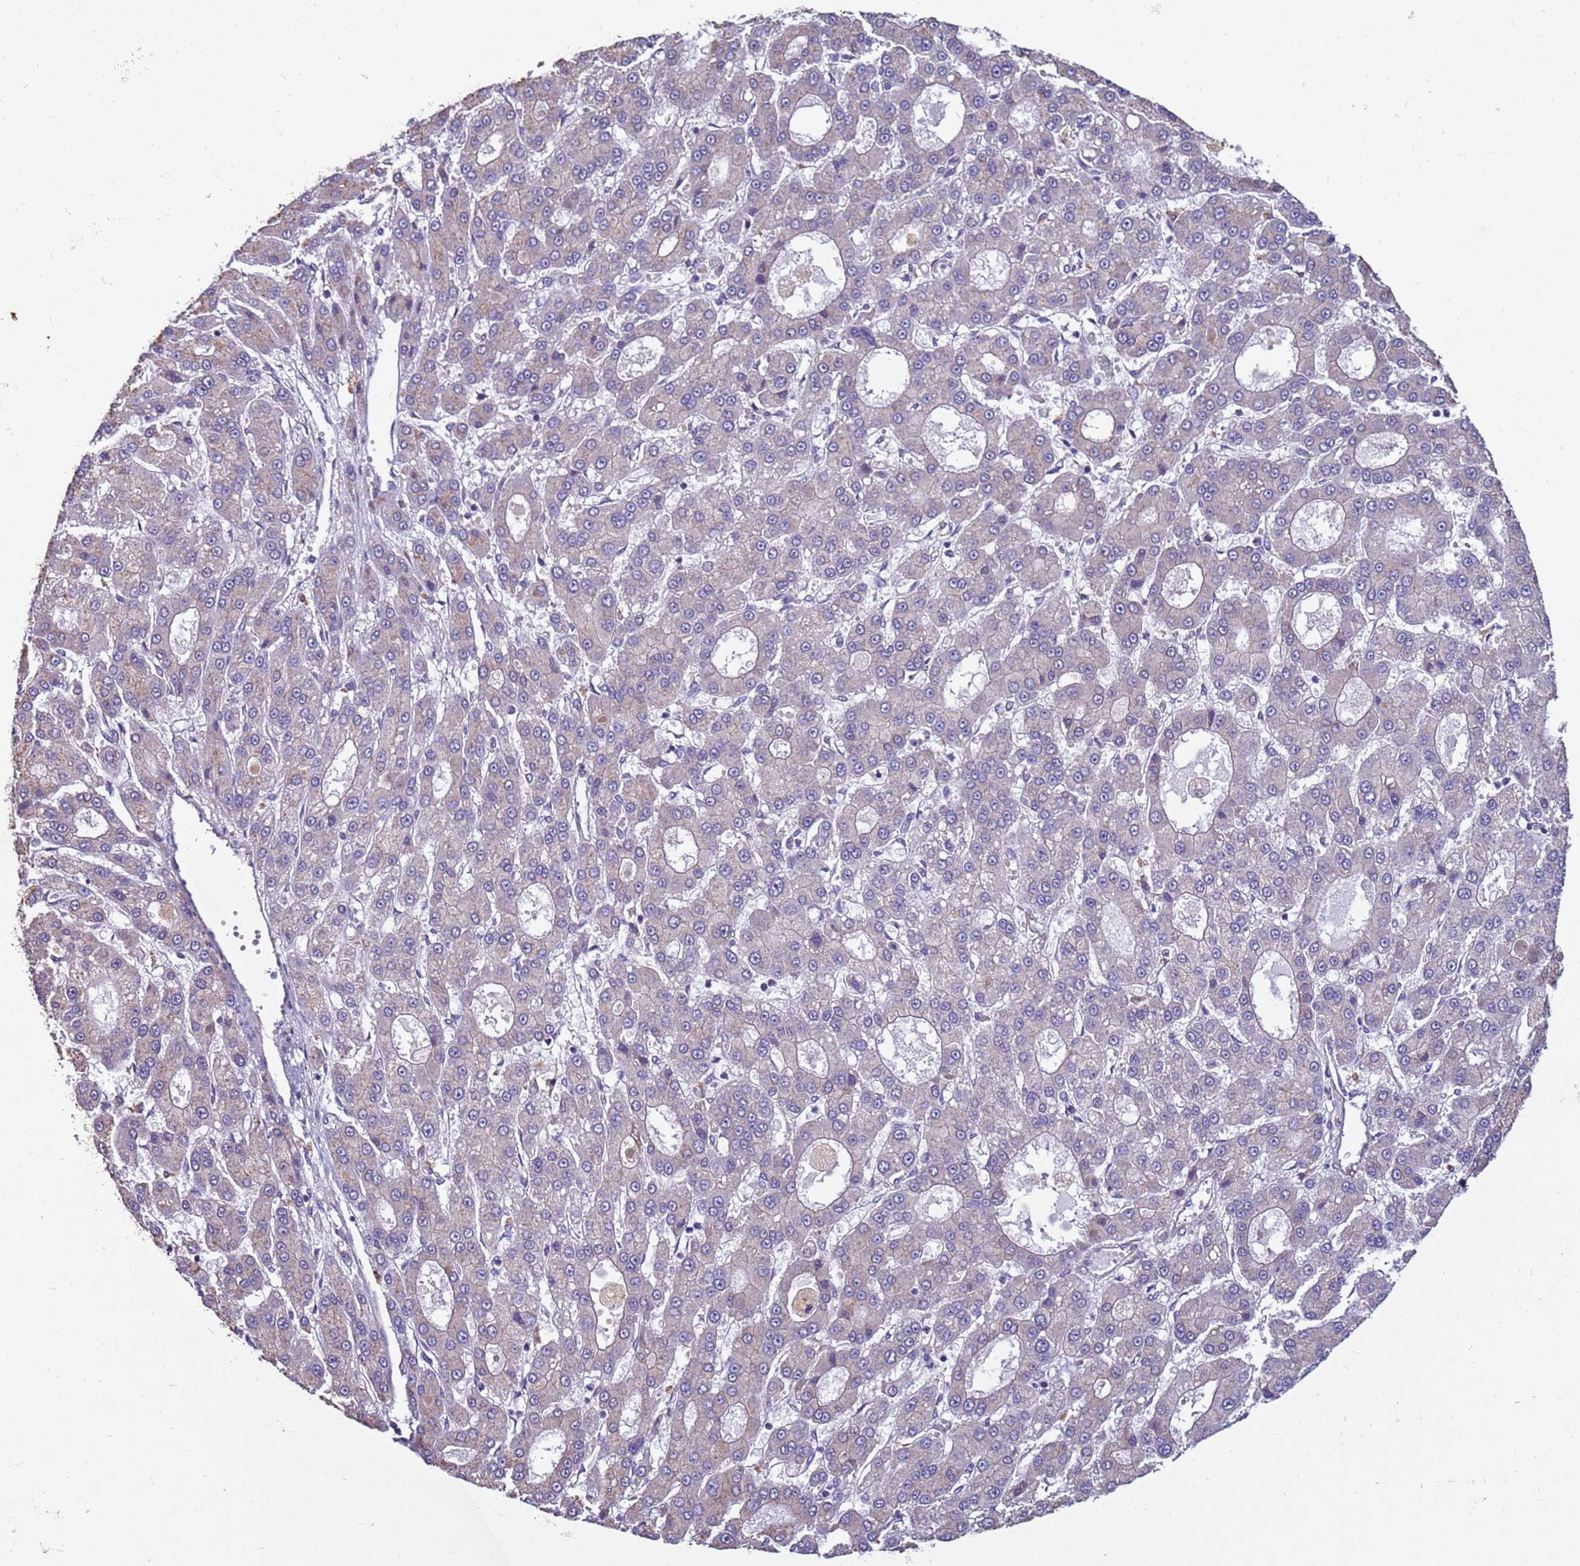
{"staining": {"intensity": "negative", "quantity": "none", "location": "none"}, "tissue": "liver cancer", "cell_type": "Tumor cells", "image_type": "cancer", "snomed": [{"axis": "morphology", "description": "Carcinoma, Hepatocellular, NOS"}, {"axis": "topography", "description": "Liver"}], "caption": "Tumor cells are negative for brown protein staining in liver hepatocellular carcinoma. (DAB immunohistochemistry visualized using brightfield microscopy, high magnification).", "gene": "MCRIP1", "patient": {"sex": "male", "age": 70}}